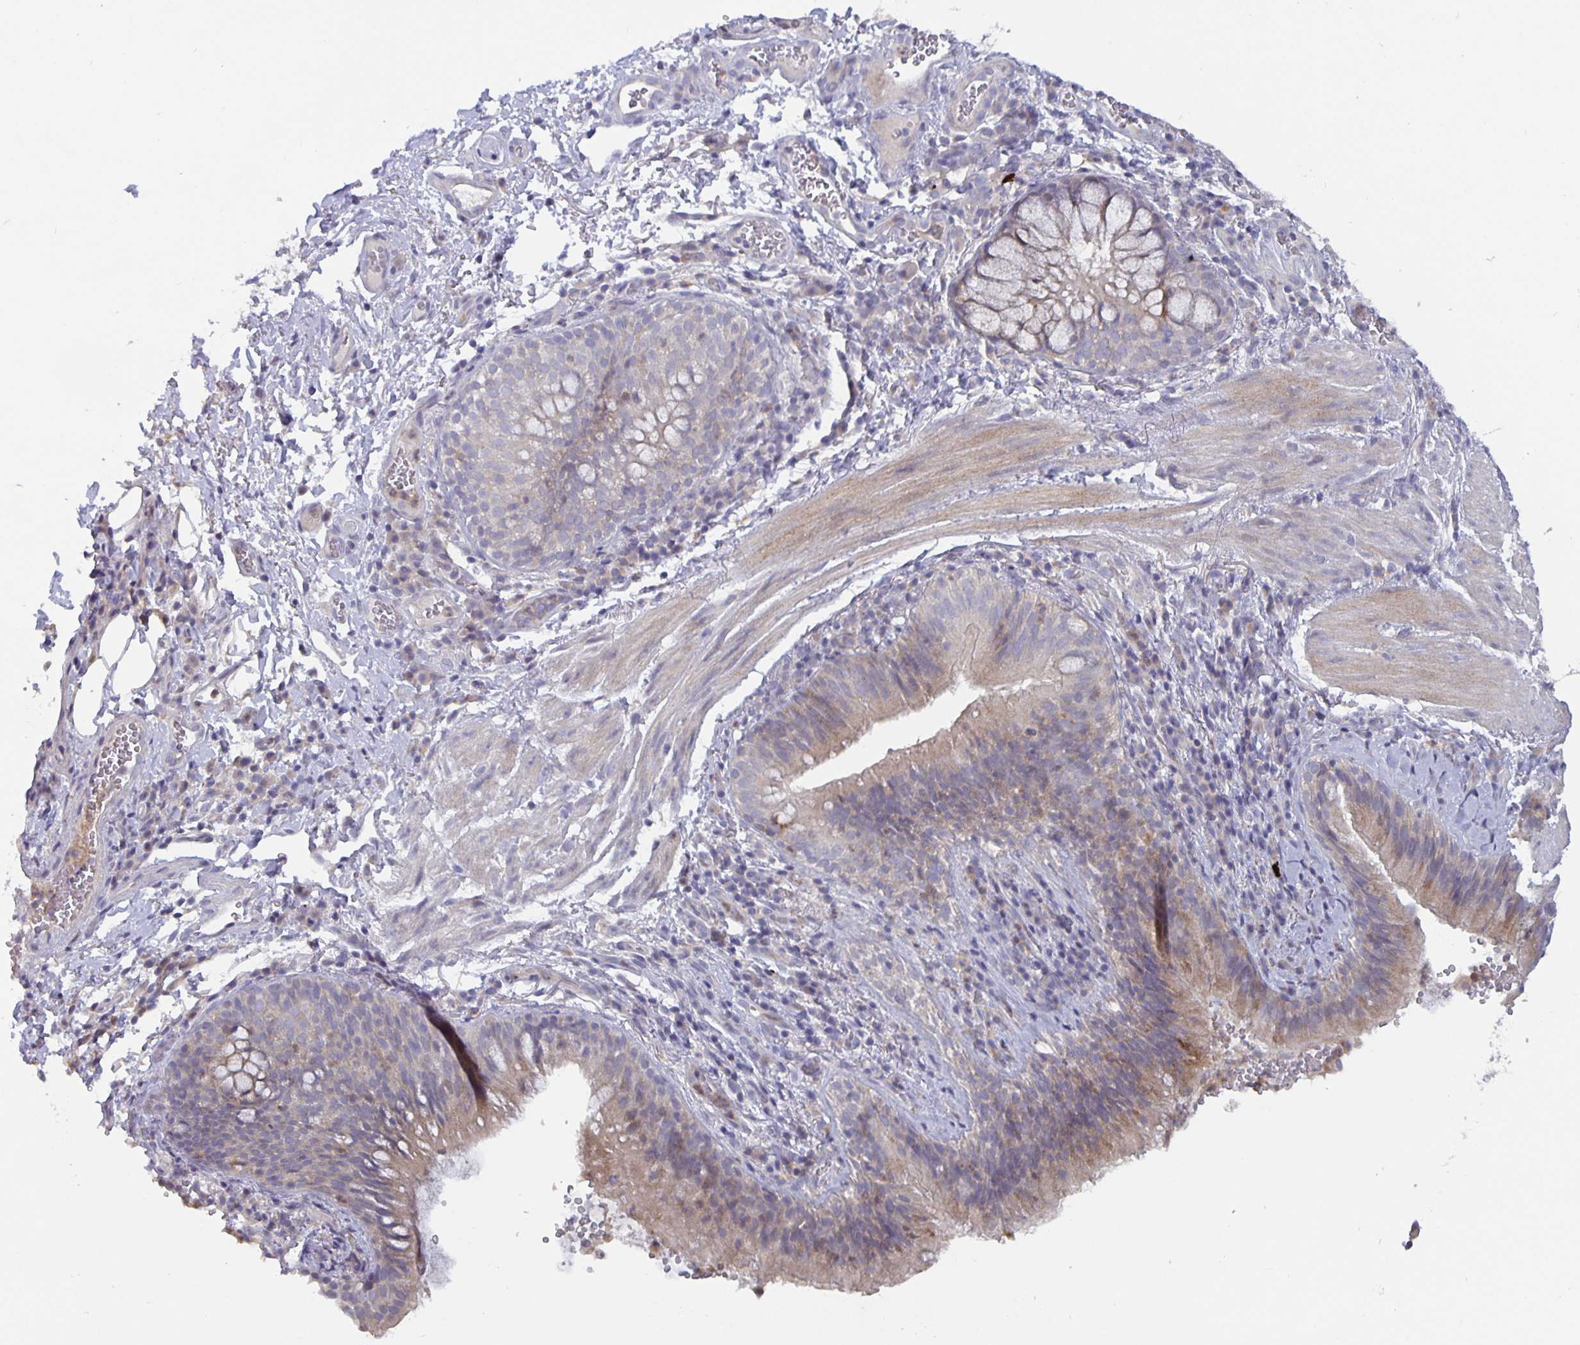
{"staining": {"intensity": "weak", "quantity": "<25%", "location": "cytoplasmic/membranous"}, "tissue": "bronchus", "cell_type": "Respiratory epithelial cells", "image_type": "normal", "snomed": [{"axis": "morphology", "description": "Normal tissue, NOS"}, {"axis": "topography", "description": "Lymph node"}, {"axis": "topography", "description": "Bronchus"}], "caption": "Immunohistochemistry photomicrograph of benign bronchus: bronchus stained with DAB exhibits no significant protein expression in respiratory epithelial cells.", "gene": "GDF15", "patient": {"sex": "male", "age": 56}}